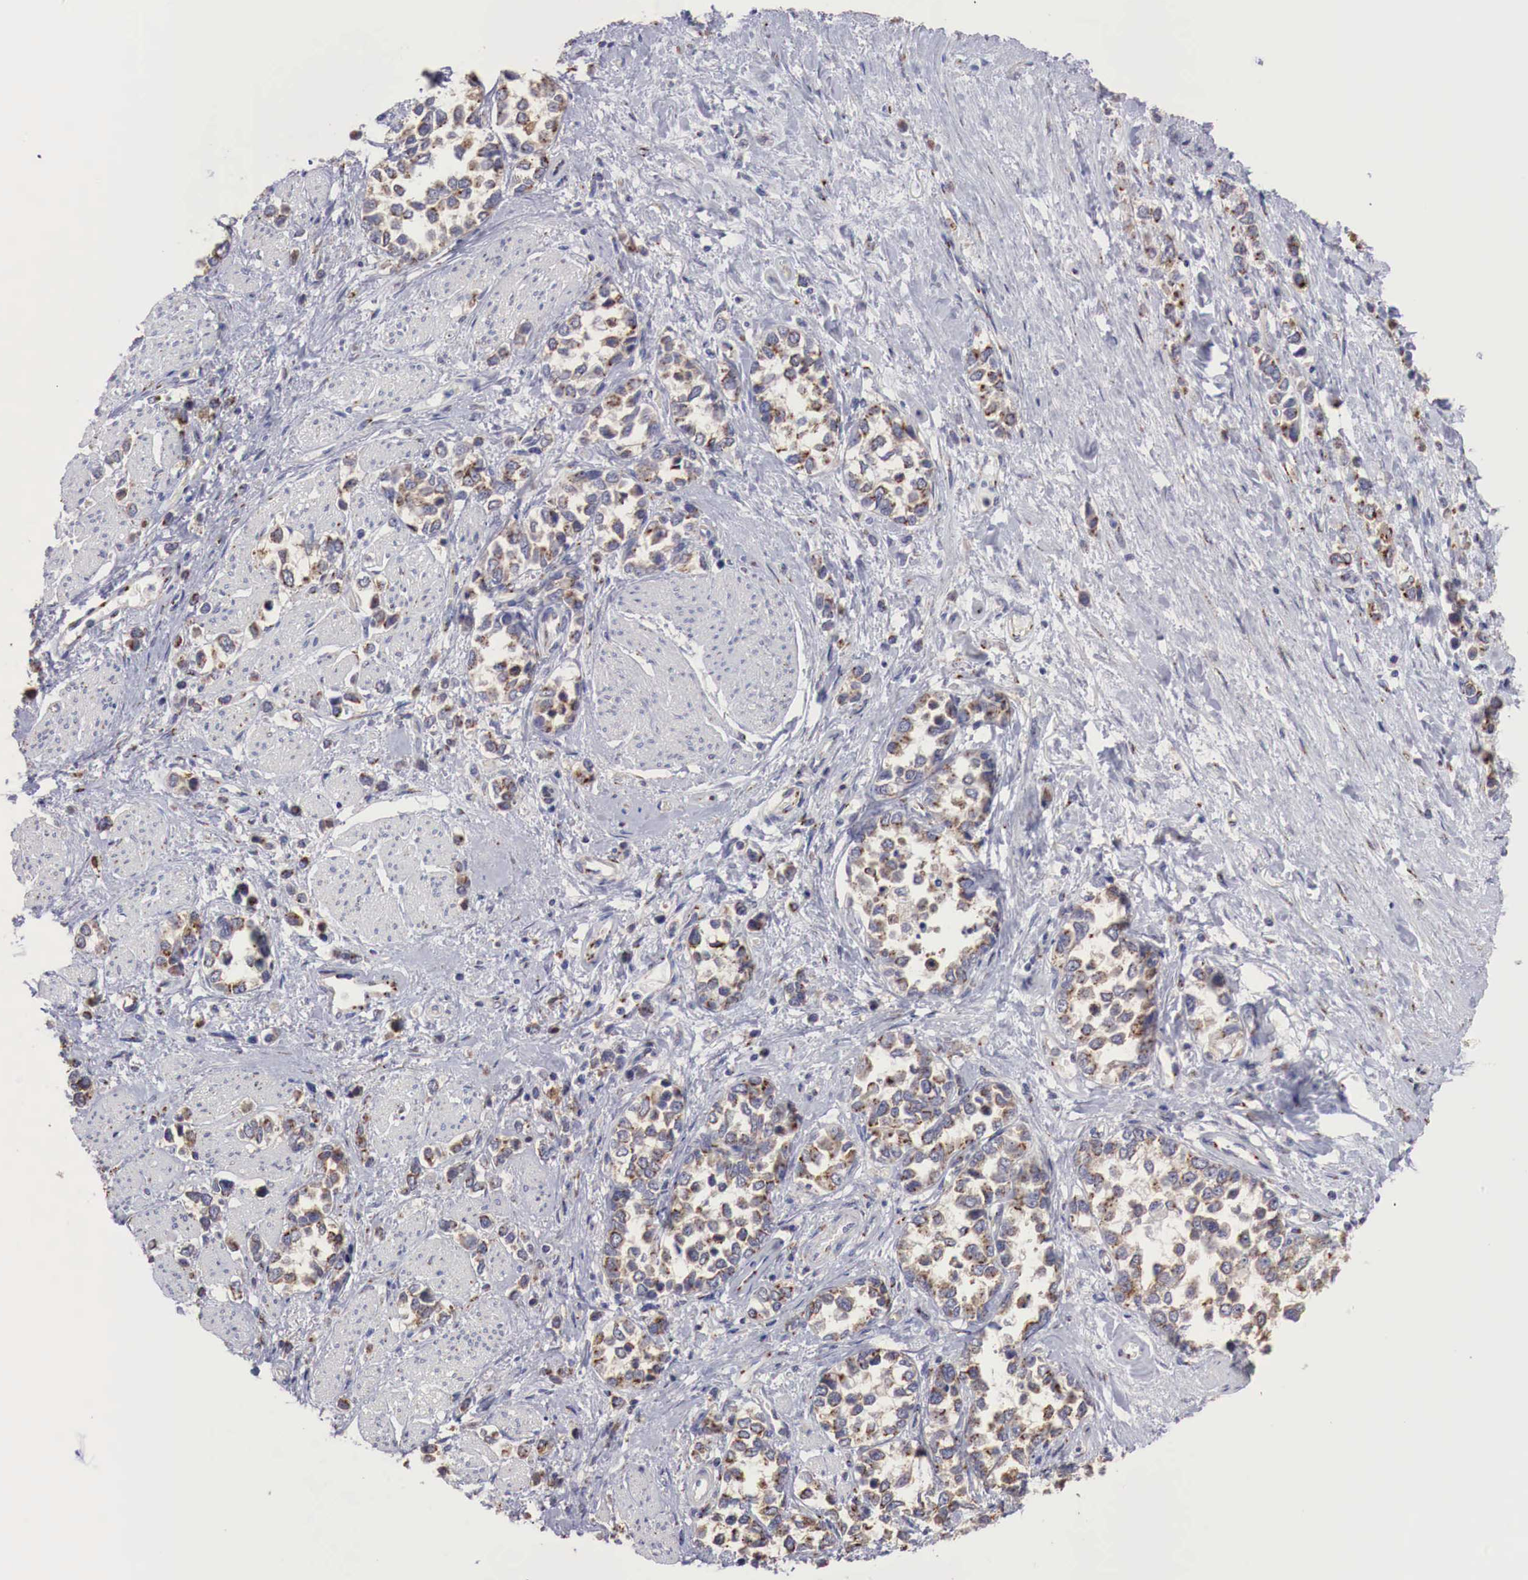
{"staining": {"intensity": "moderate", "quantity": ">75%", "location": "cytoplasmic/membranous"}, "tissue": "stomach cancer", "cell_type": "Tumor cells", "image_type": "cancer", "snomed": [{"axis": "morphology", "description": "Adenocarcinoma, NOS"}, {"axis": "topography", "description": "Stomach, upper"}], "caption": "Stomach cancer tissue exhibits moderate cytoplasmic/membranous staining in about >75% of tumor cells", "gene": "SYAP1", "patient": {"sex": "male", "age": 76}}